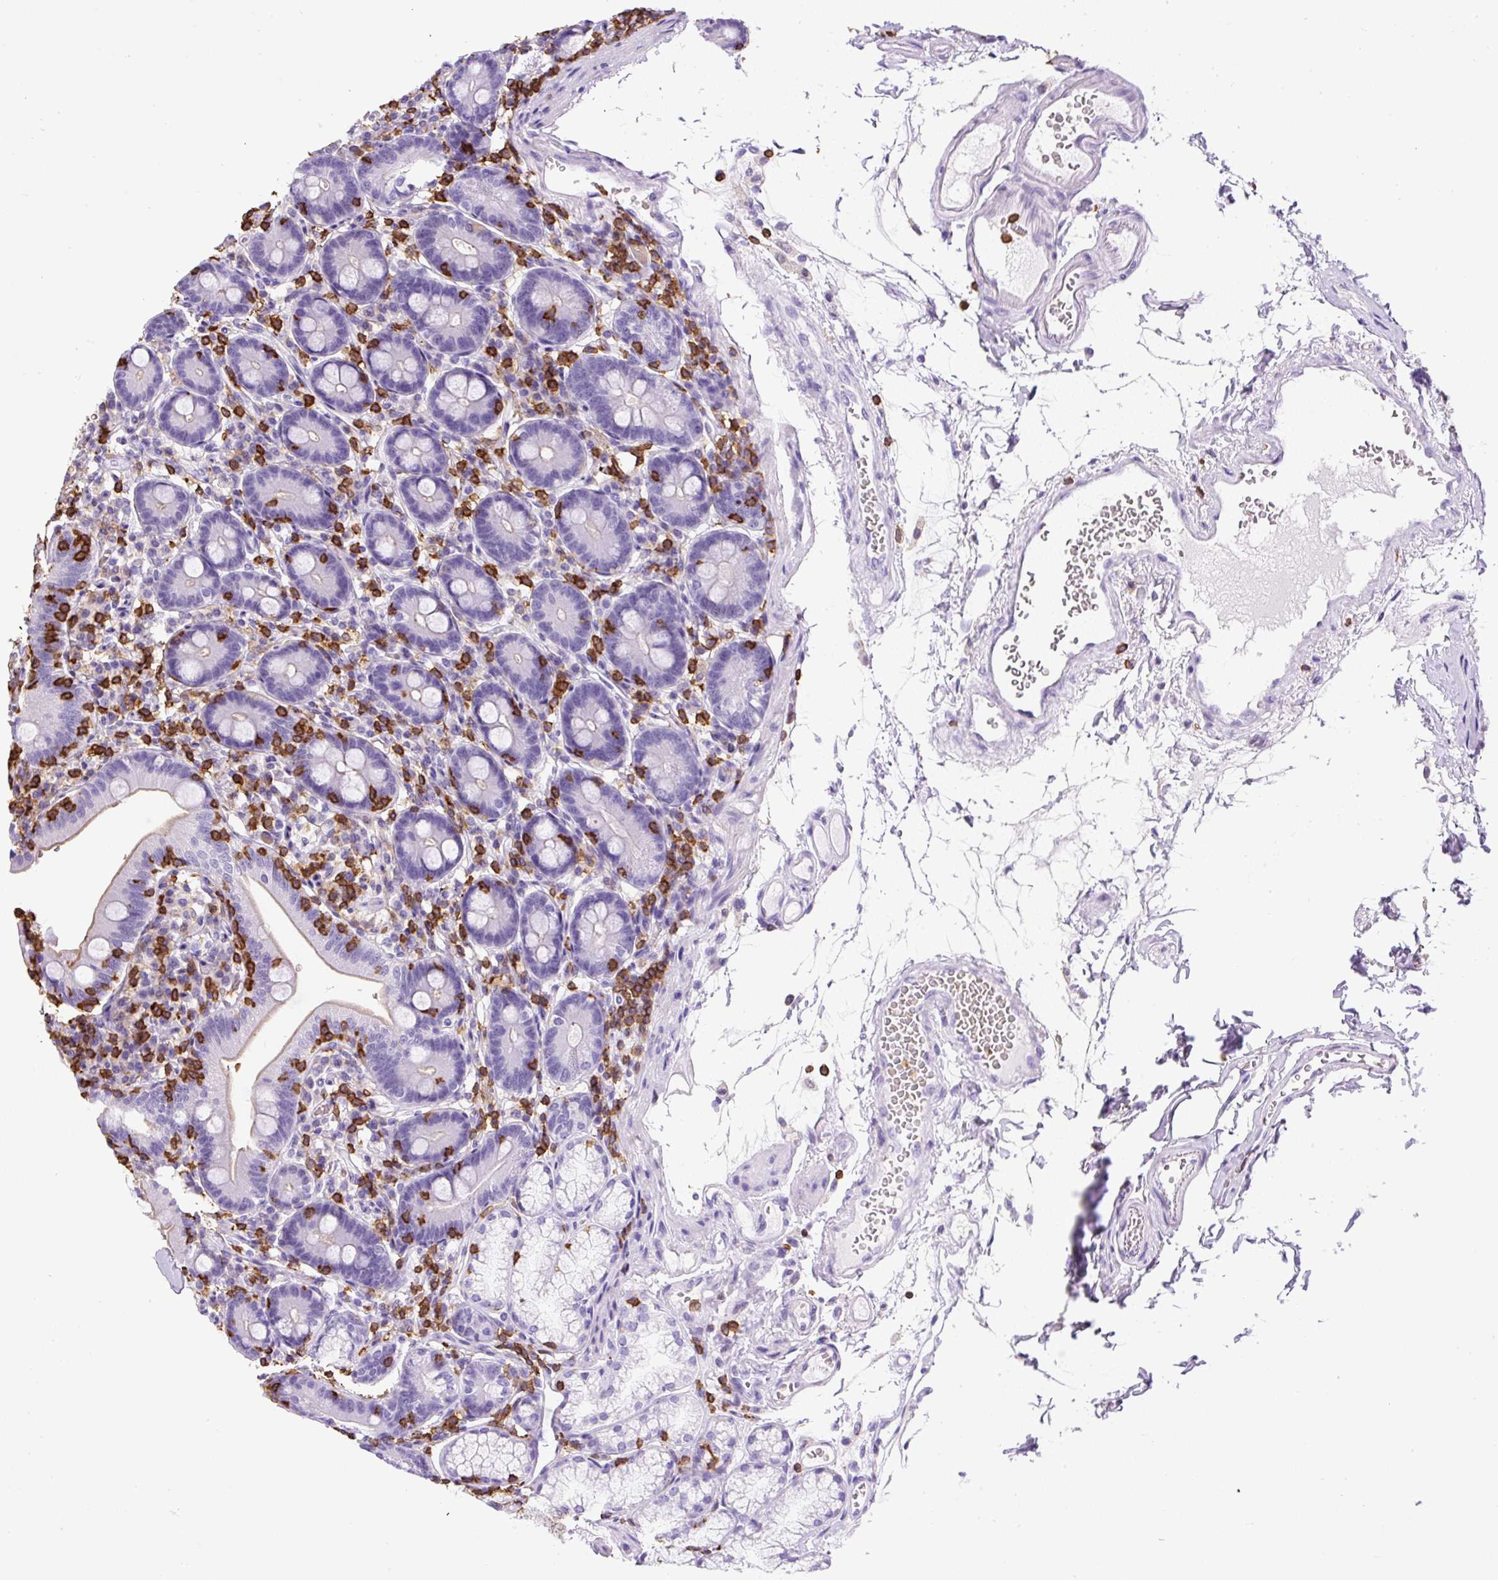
{"staining": {"intensity": "negative", "quantity": "none", "location": "none"}, "tissue": "duodenum", "cell_type": "Glandular cells", "image_type": "normal", "snomed": [{"axis": "morphology", "description": "Normal tissue, NOS"}, {"axis": "topography", "description": "Duodenum"}], "caption": "Immunohistochemistry of normal duodenum shows no staining in glandular cells.", "gene": "FAM228B", "patient": {"sex": "female", "age": 67}}